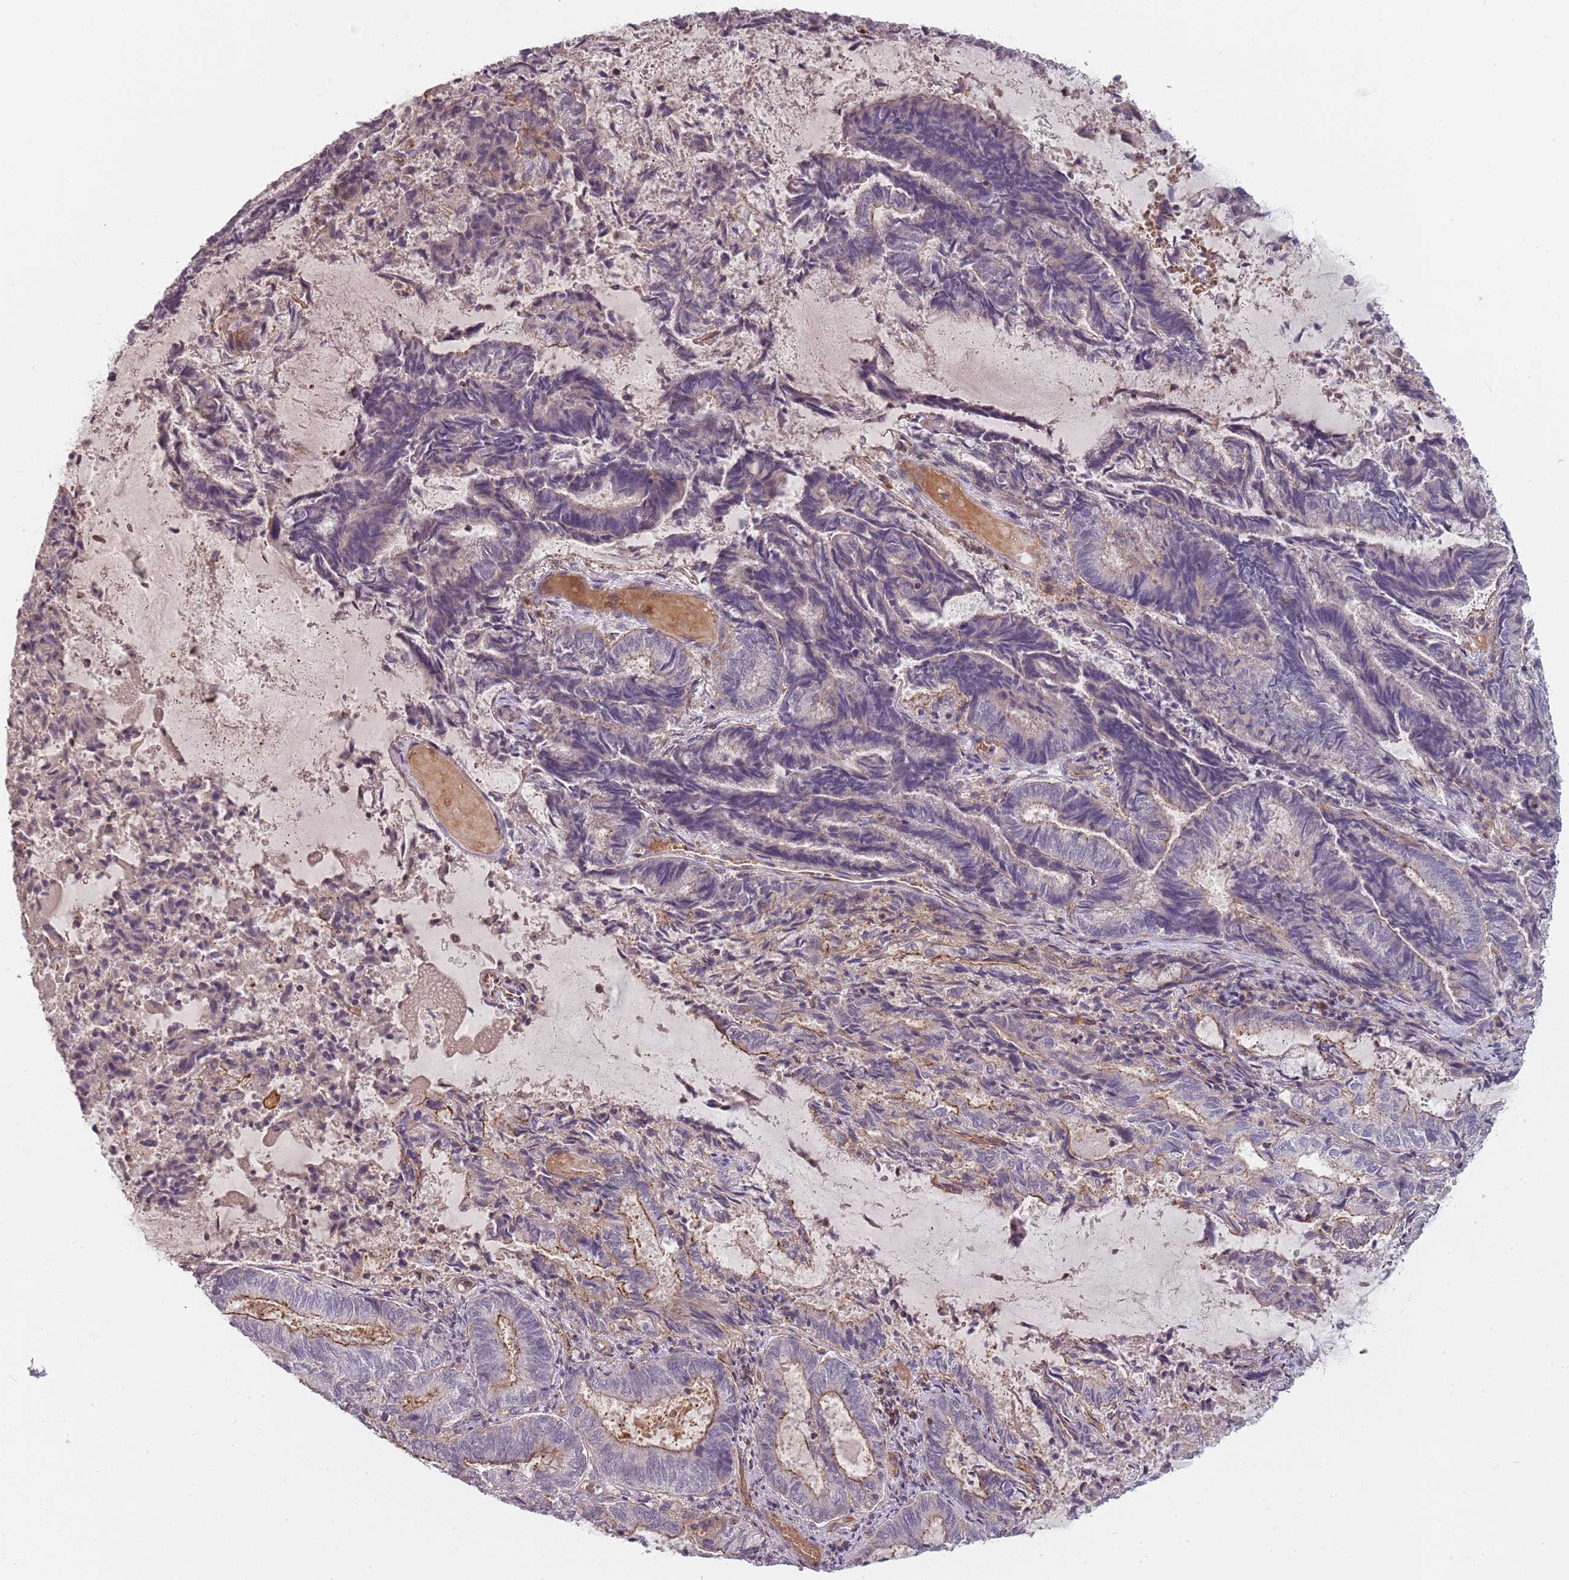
{"staining": {"intensity": "moderate", "quantity": "<25%", "location": "cytoplasmic/membranous"}, "tissue": "endometrial cancer", "cell_type": "Tumor cells", "image_type": "cancer", "snomed": [{"axis": "morphology", "description": "Adenocarcinoma, NOS"}, {"axis": "topography", "description": "Endometrium"}], "caption": "Approximately <25% of tumor cells in human endometrial cancer exhibit moderate cytoplasmic/membranous protein positivity as visualized by brown immunohistochemical staining.", "gene": "PPP1R14C", "patient": {"sex": "female", "age": 80}}